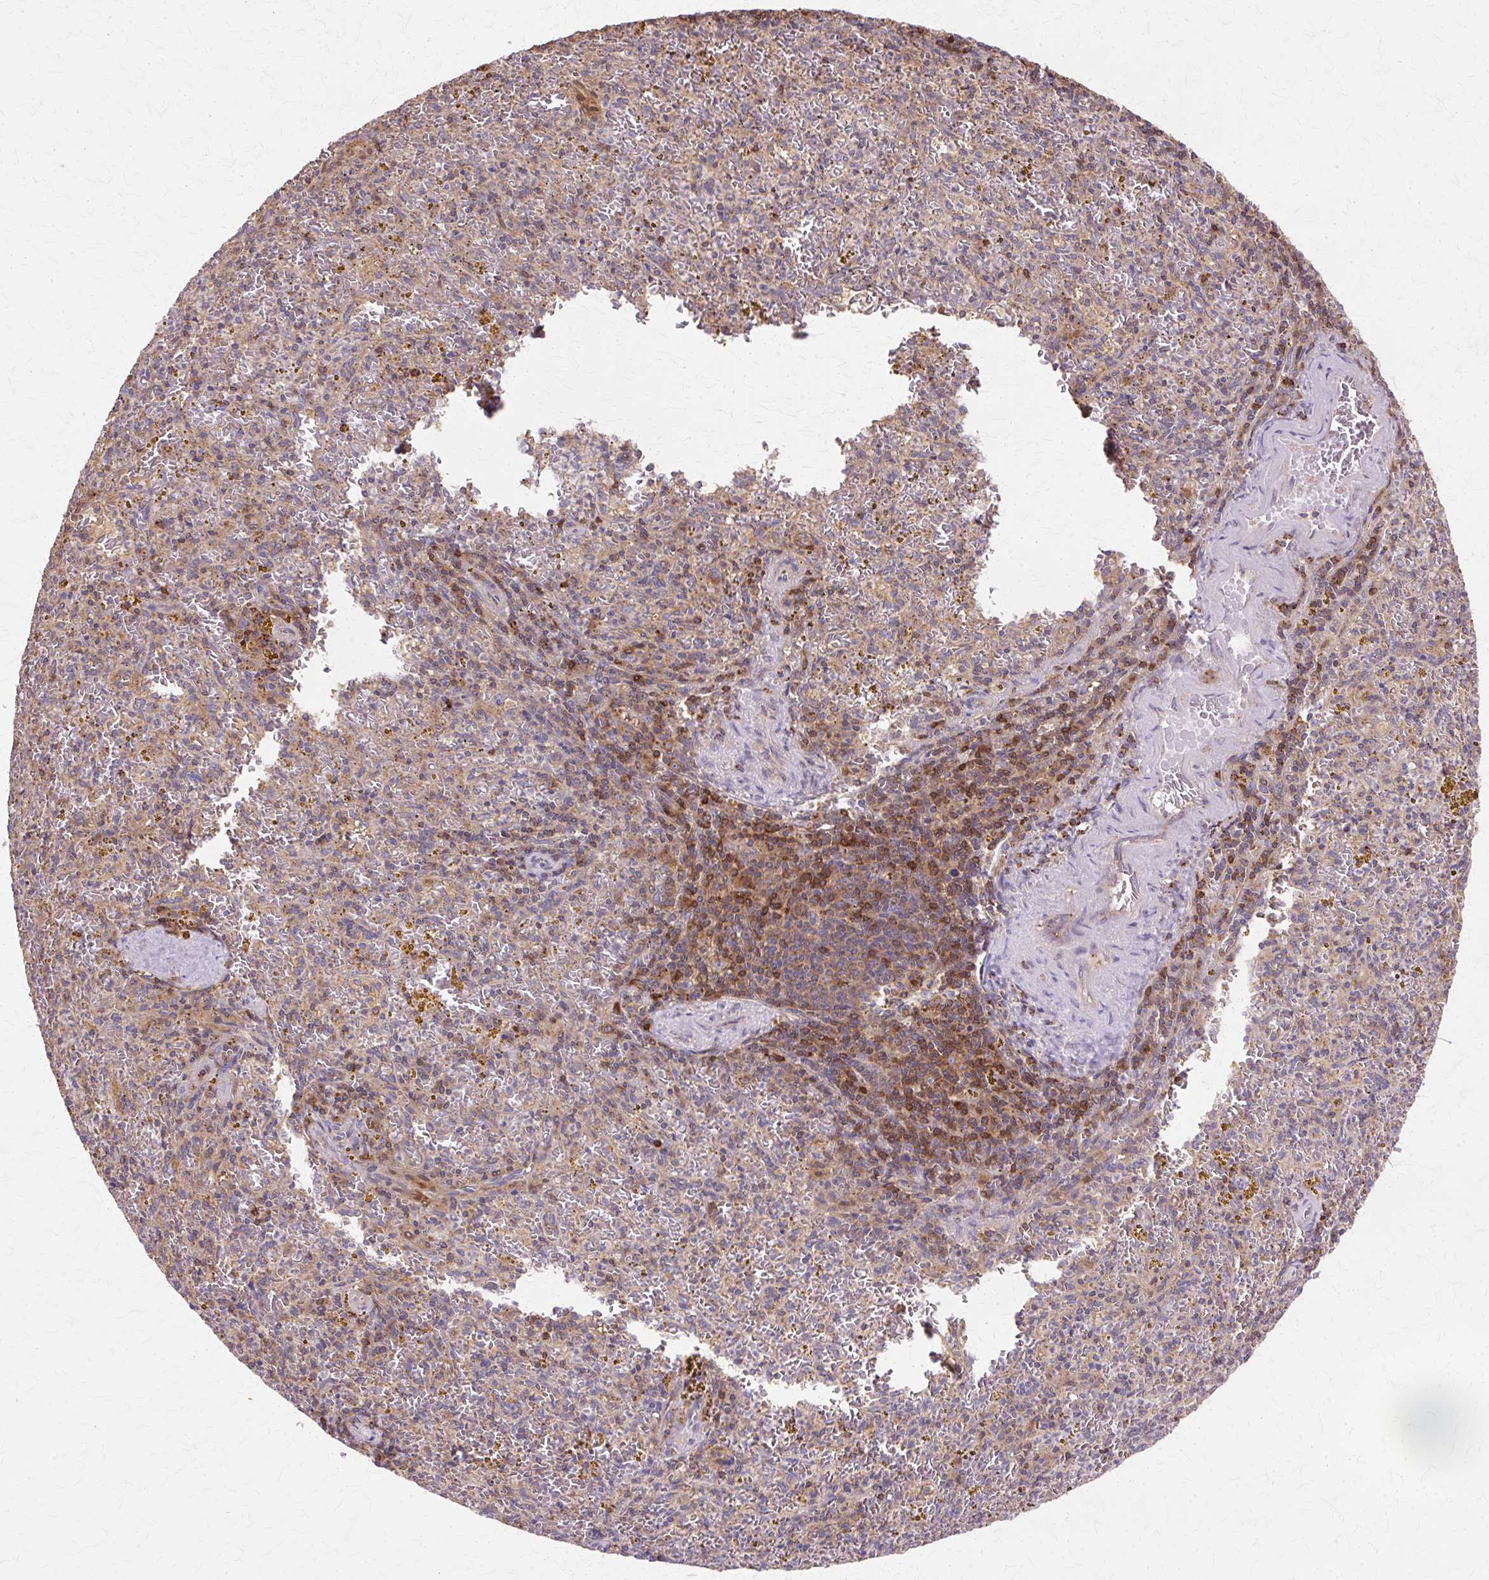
{"staining": {"intensity": "negative", "quantity": "none", "location": "none"}, "tissue": "spleen", "cell_type": "Cells in red pulp", "image_type": "normal", "snomed": [{"axis": "morphology", "description": "Normal tissue, NOS"}, {"axis": "topography", "description": "Spleen"}], "caption": "This is a image of IHC staining of unremarkable spleen, which shows no expression in cells in red pulp. (DAB (3,3'-diaminobenzidine) immunohistochemistry (IHC) visualized using brightfield microscopy, high magnification).", "gene": "COPB1", "patient": {"sex": "male", "age": 57}}